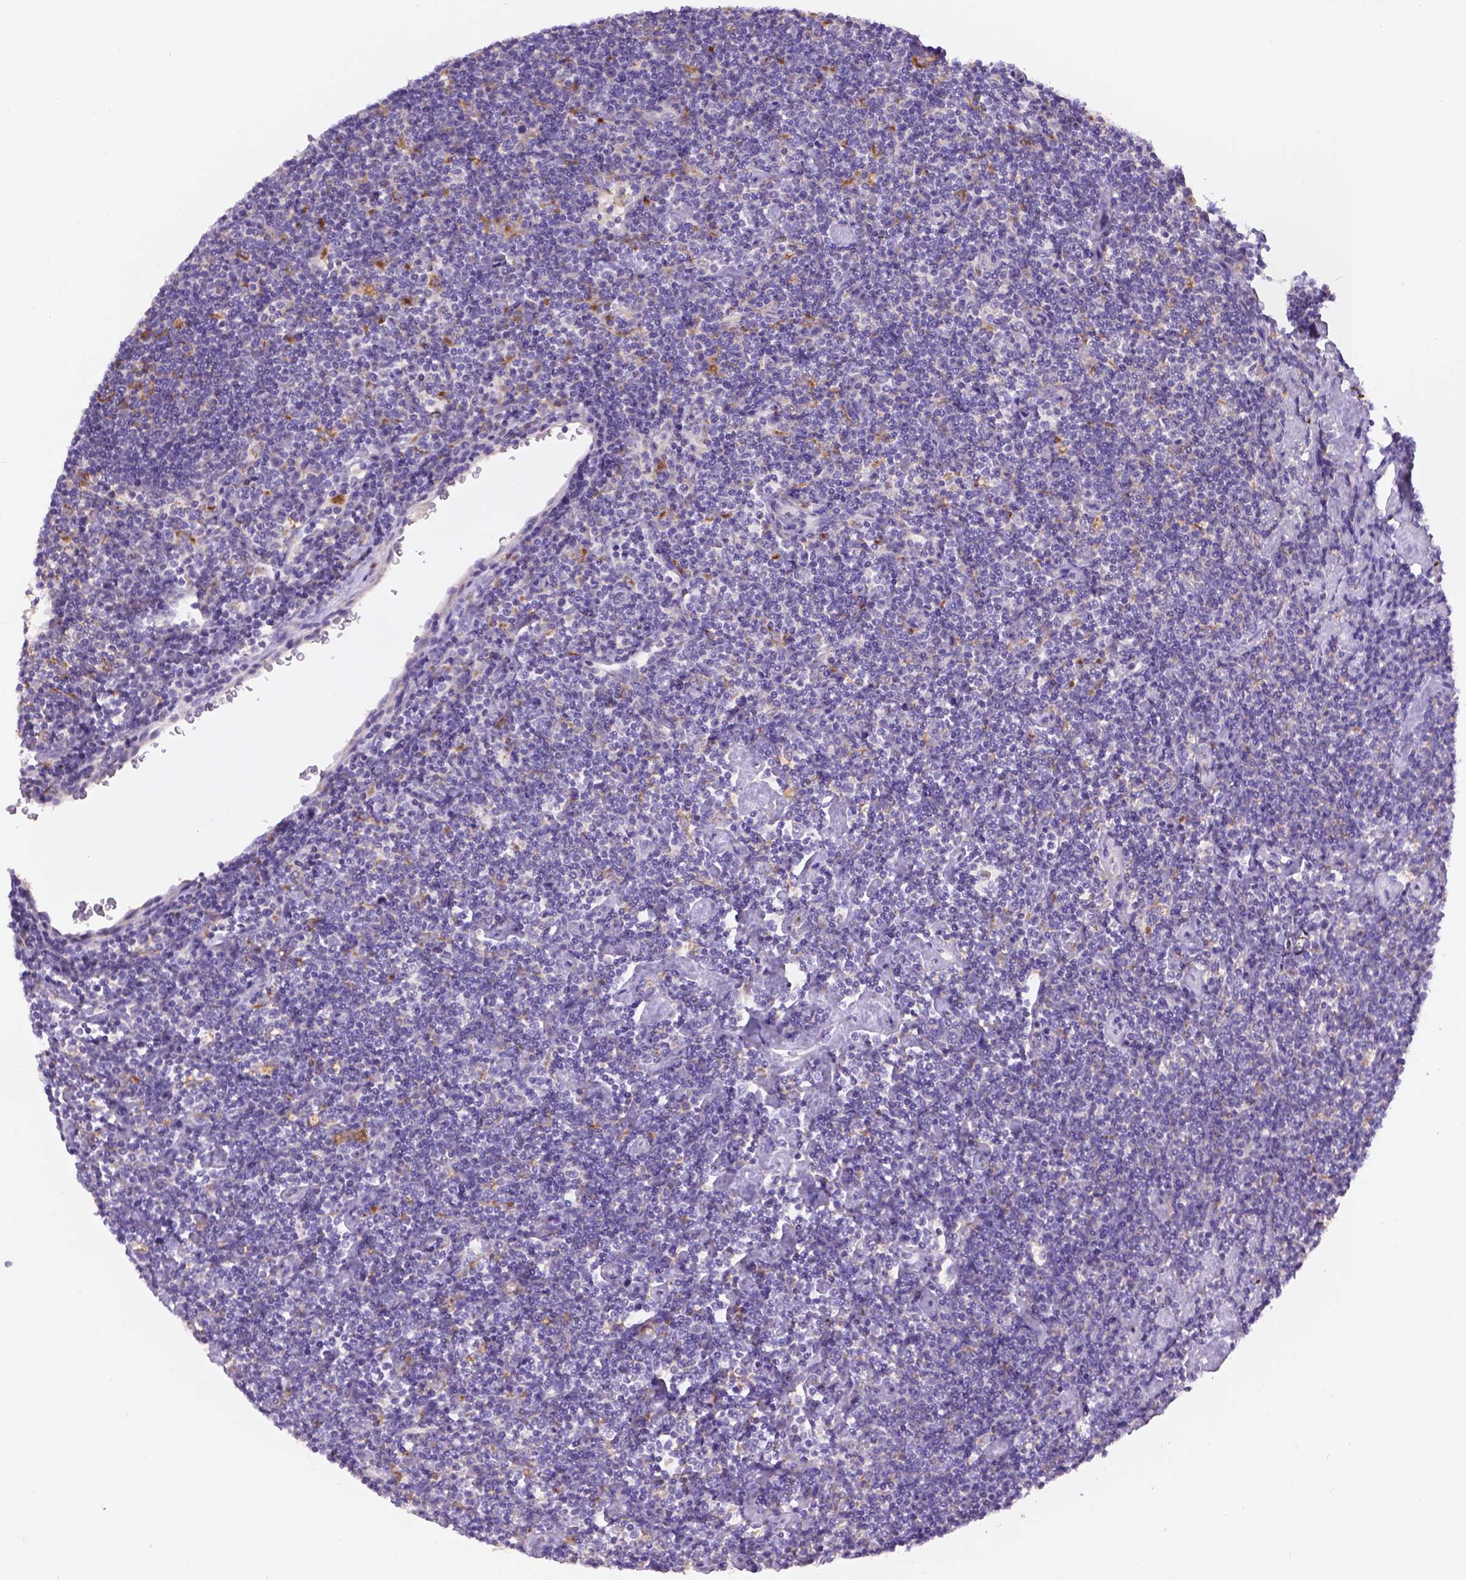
{"staining": {"intensity": "negative", "quantity": "none", "location": "none"}, "tissue": "lymphoma", "cell_type": "Tumor cells", "image_type": "cancer", "snomed": [{"axis": "morphology", "description": "Hodgkin's disease, NOS"}, {"axis": "topography", "description": "Lymph node"}], "caption": "Human Hodgkin's disease stained for a protein using IHC displays no expression in tumor cells.", "gene": "CDH7", "patient": {"sex": "male", "age": 40}}